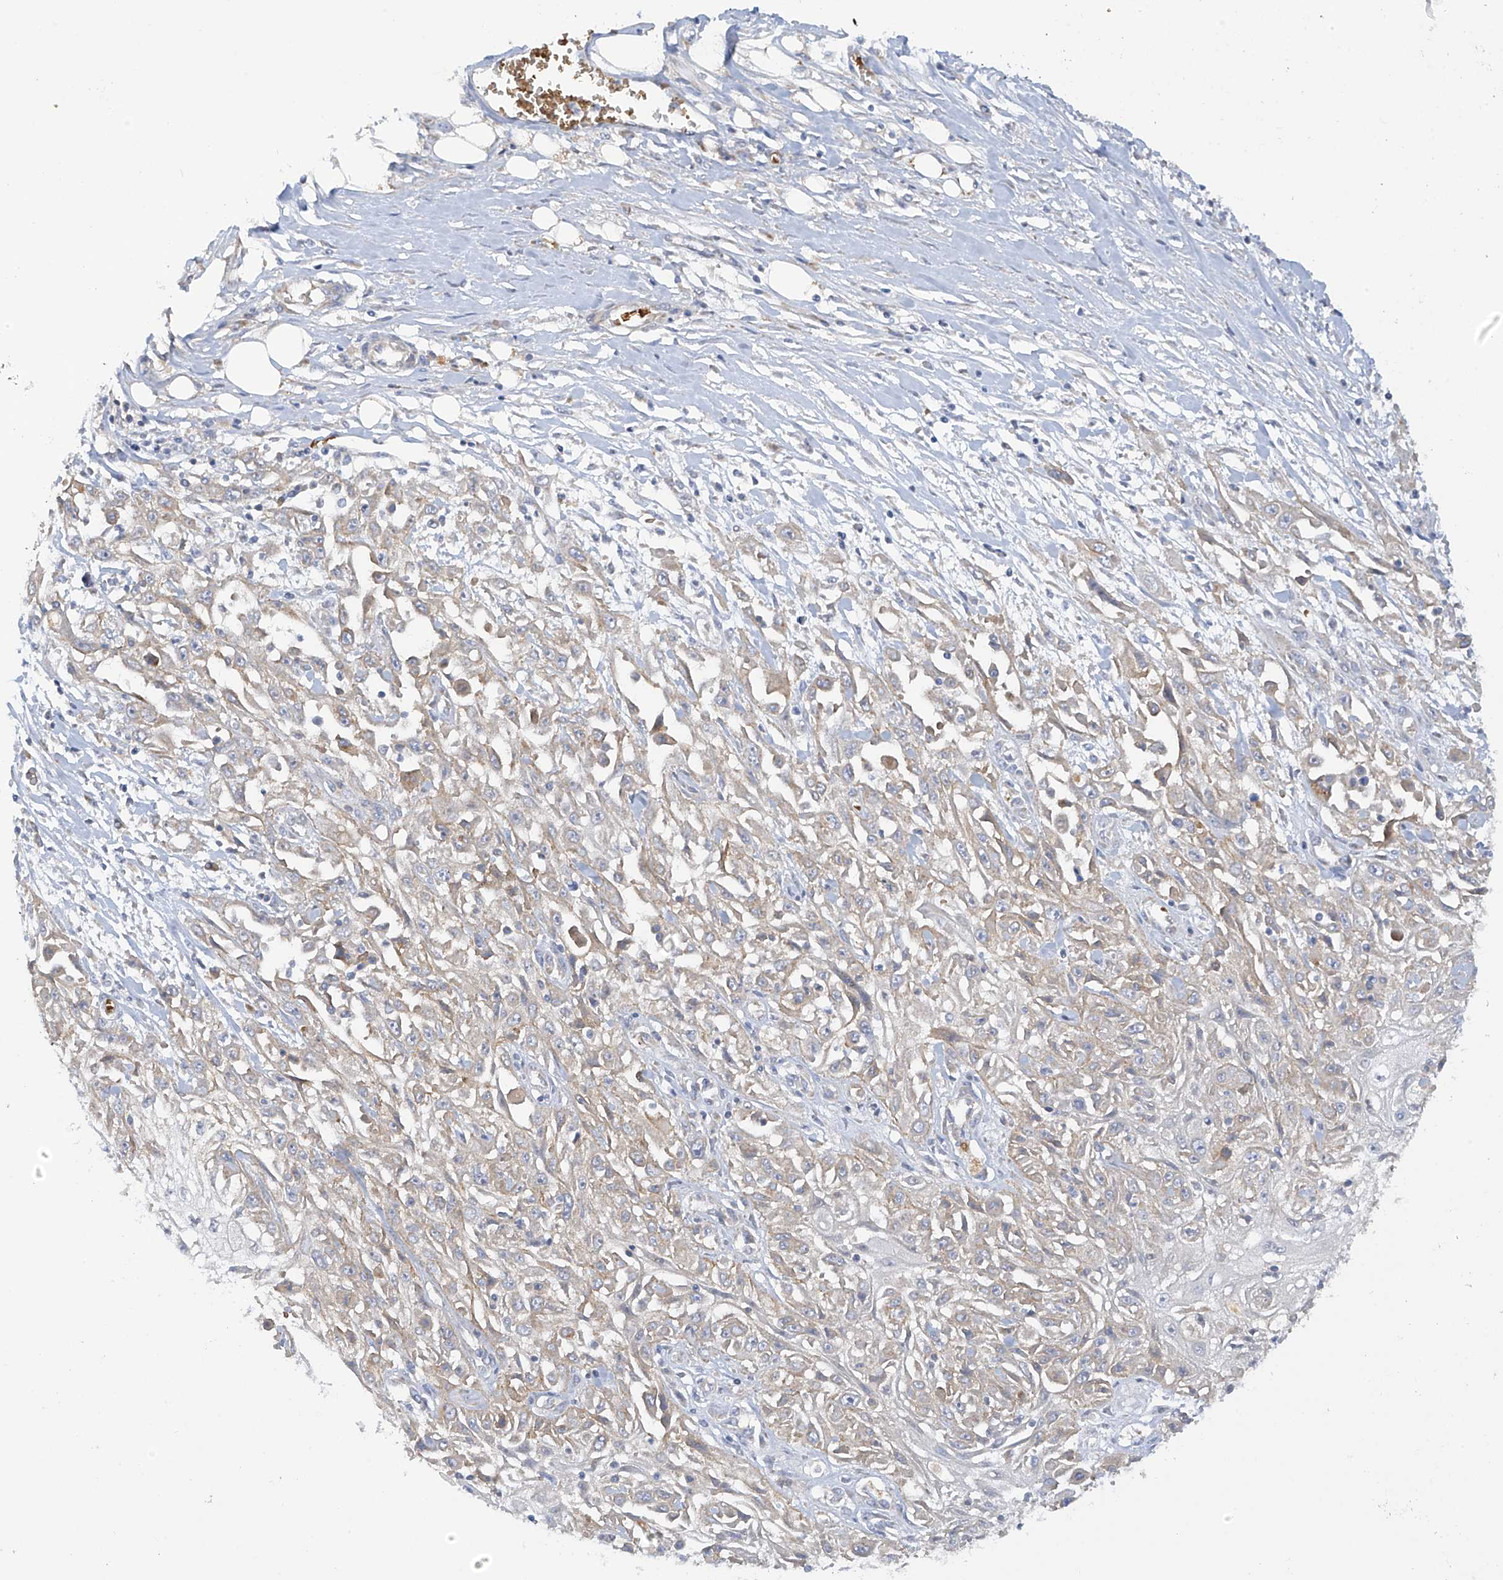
{"staining": {"intensity": "weak", "quantity": "<25%", "location": "cytoplasmic/membranous"}, "tissue": "skin cancer", "cell_type": "Tumor cells", "image_type": "cancer", "snomed": [{"axis": "morphology", "description": "Squamous cell carcinoma, NOS"}, {"axis": "morphology", "description": "Squamous cell carcinoma, metastatic, NOS"}, {"axis": "topography", "description": "Skin"}, {"axis": "topography", "description": "Lymph node"}], "caption": "Image shows no protein staining in tumor cells of metastatic squamous cell carcinoma (skin) tissue. Brightfield microscopy of immunohistochemistry (IHC) stained with DAB (3,3'-diaminobenzidine) (brown) and hematoxylin (blue), captured at high magnification.", "gene": "METTL18", "patient": {"sex": "male", "age": 75}}